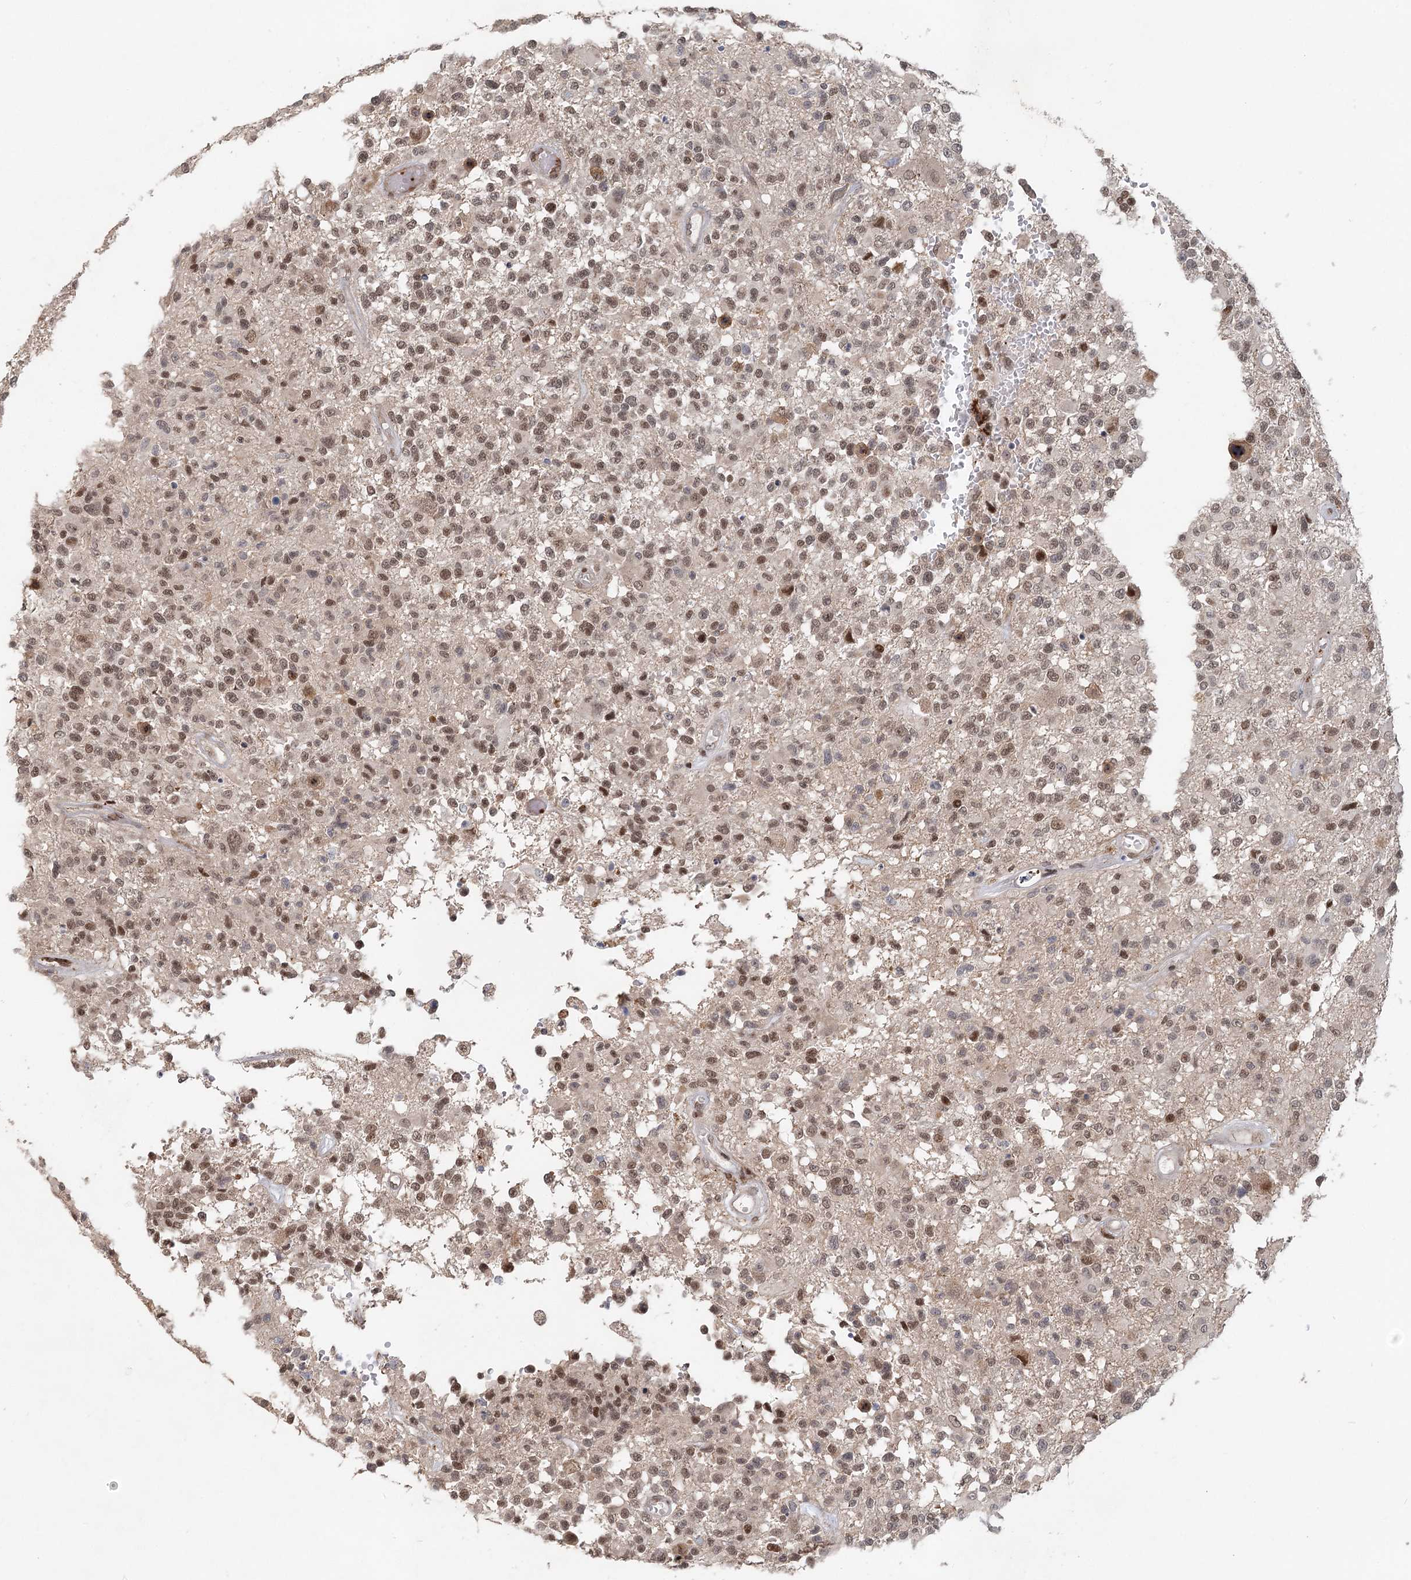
{"staining": {"intensity": "moderate", "quantity": ">75%", "location": "nuclear"}, "tissue": "glioma", "cell_type": "Tumor cells", "image_type": "cancer", "snomed": [{"axis": "morphology", "description": "Glioma, malignant, High grade"}, {"axis": "morphology", "description": "Glioblastoma, NOS"}, {"axis": "topography", "description": "Brain"}], "caption": "This is a photomicrograph of immunohistochemistry staining of glioma, which shows moderate staining in the nuclear of tumor cells.", "gene": "BNIP5", "patient": {"sex": "male", "age": 60}}